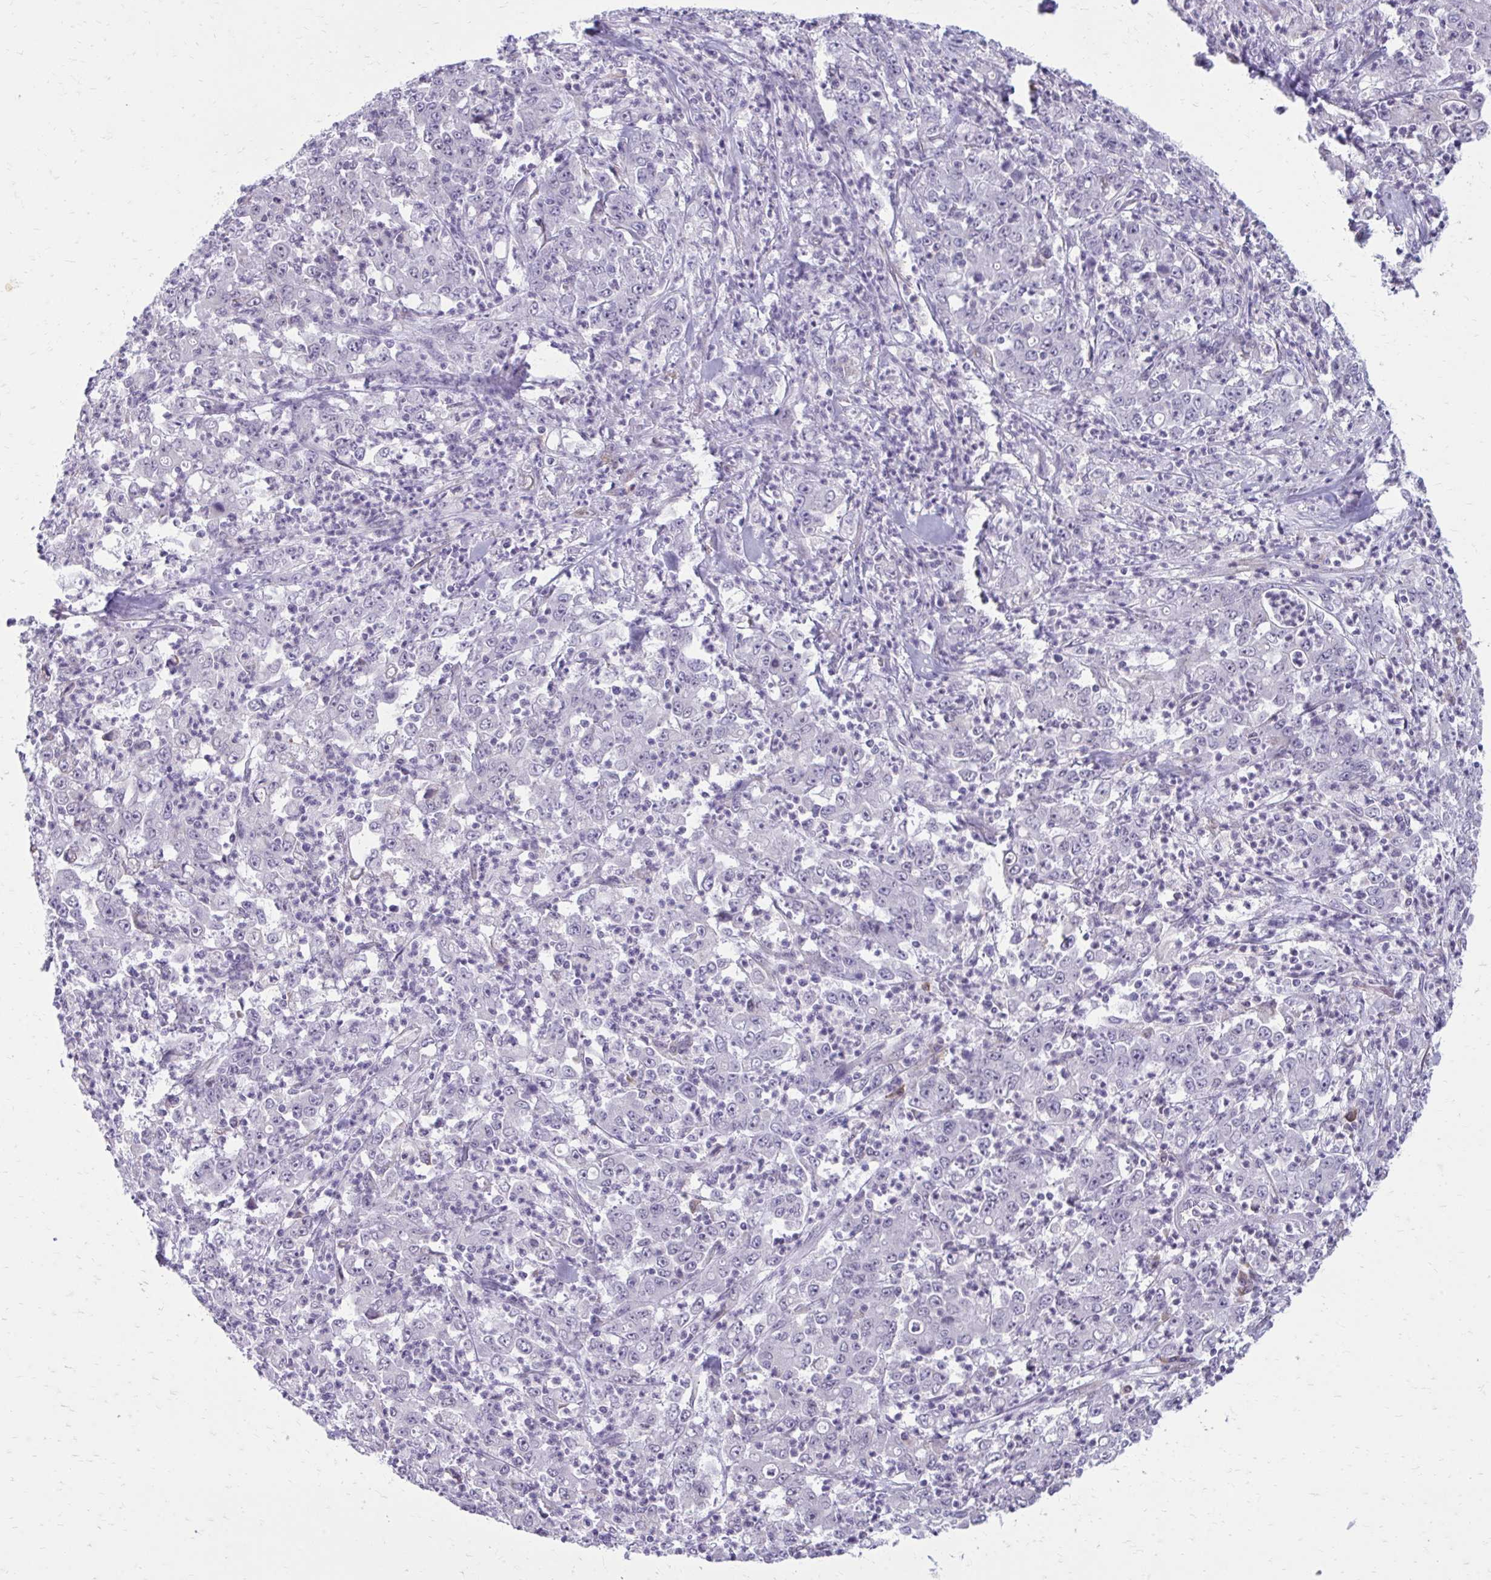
{"staining": {"intensity": "negative", "quantity": "none", "location": "none"}, "tissue": "stomach cancer", "cell_type": "Tumor cells", "image_type": "cancer", "snomed": [{"axis": "morphology", "description": "Adenocarcinoma, NOS"}, {"axis": "topography", "description": "Stomach, lower"}], "caption": "Stomach cancer (adenocarcinoma) was stained to show a protein in brown. There is no significant positivity in tumor cells. Nuclei are stained in blue.", "gene": "PROSER1", "patient": {"sex": "female", "age": 71}}